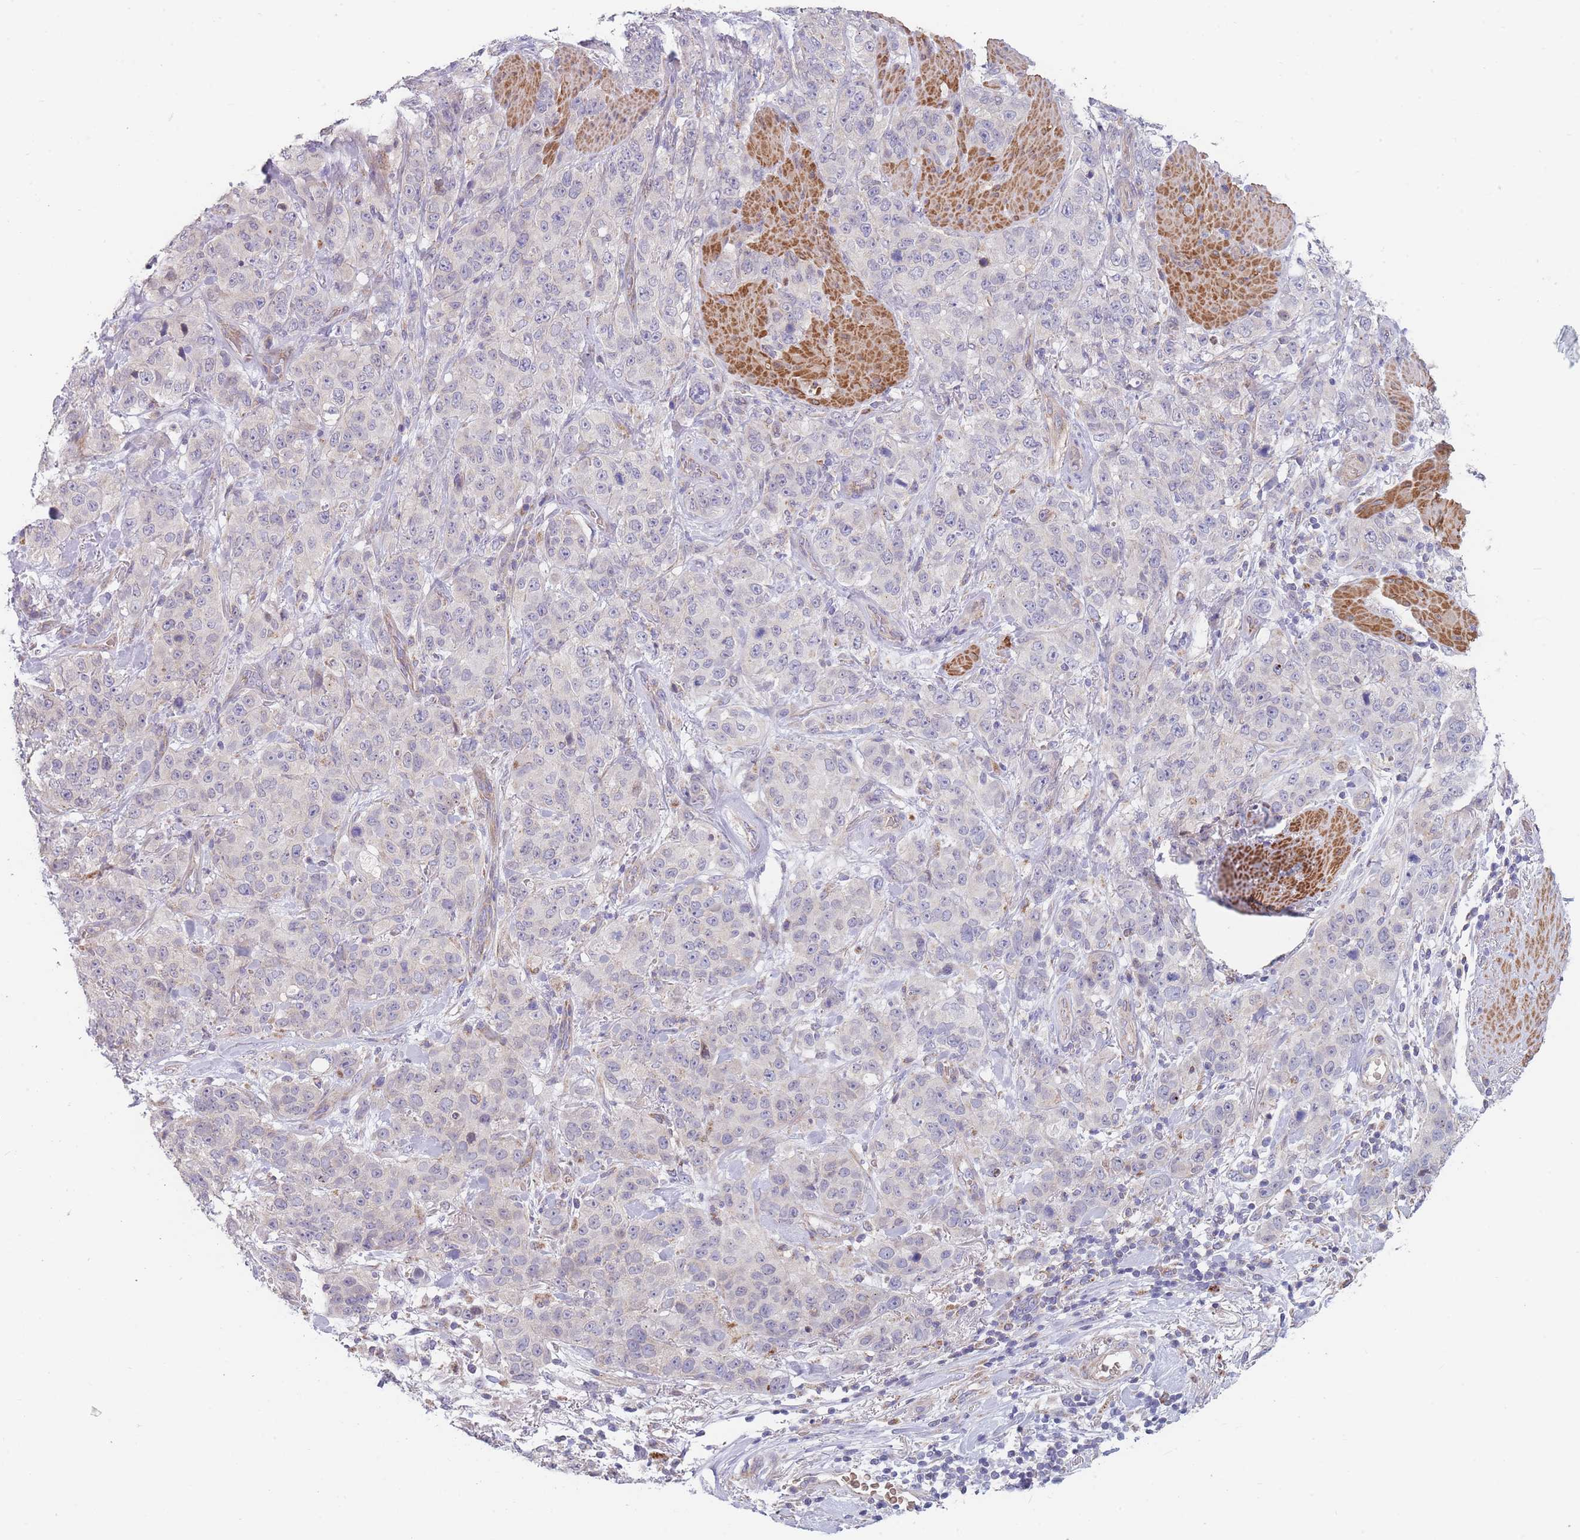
{"staining": {"intensity": "negative", "quantity": "none", "location": "none"}, "tissue": "stomach cancer", "cell_type": "Tumor cells", "image_type": "cancer", "snomed": [{"axis": "morphology", "description": "Adenocarcinoma, NOS"}, {"axis": "topography", "description": "Stomach"}], "caption": "This is an immunohistochemistry image of human stomach cancer (adenocarcinoma). There is no expression in tumor cells.", "gene": "SMPD4", "patient": {"sex": "male", "age": 48}}